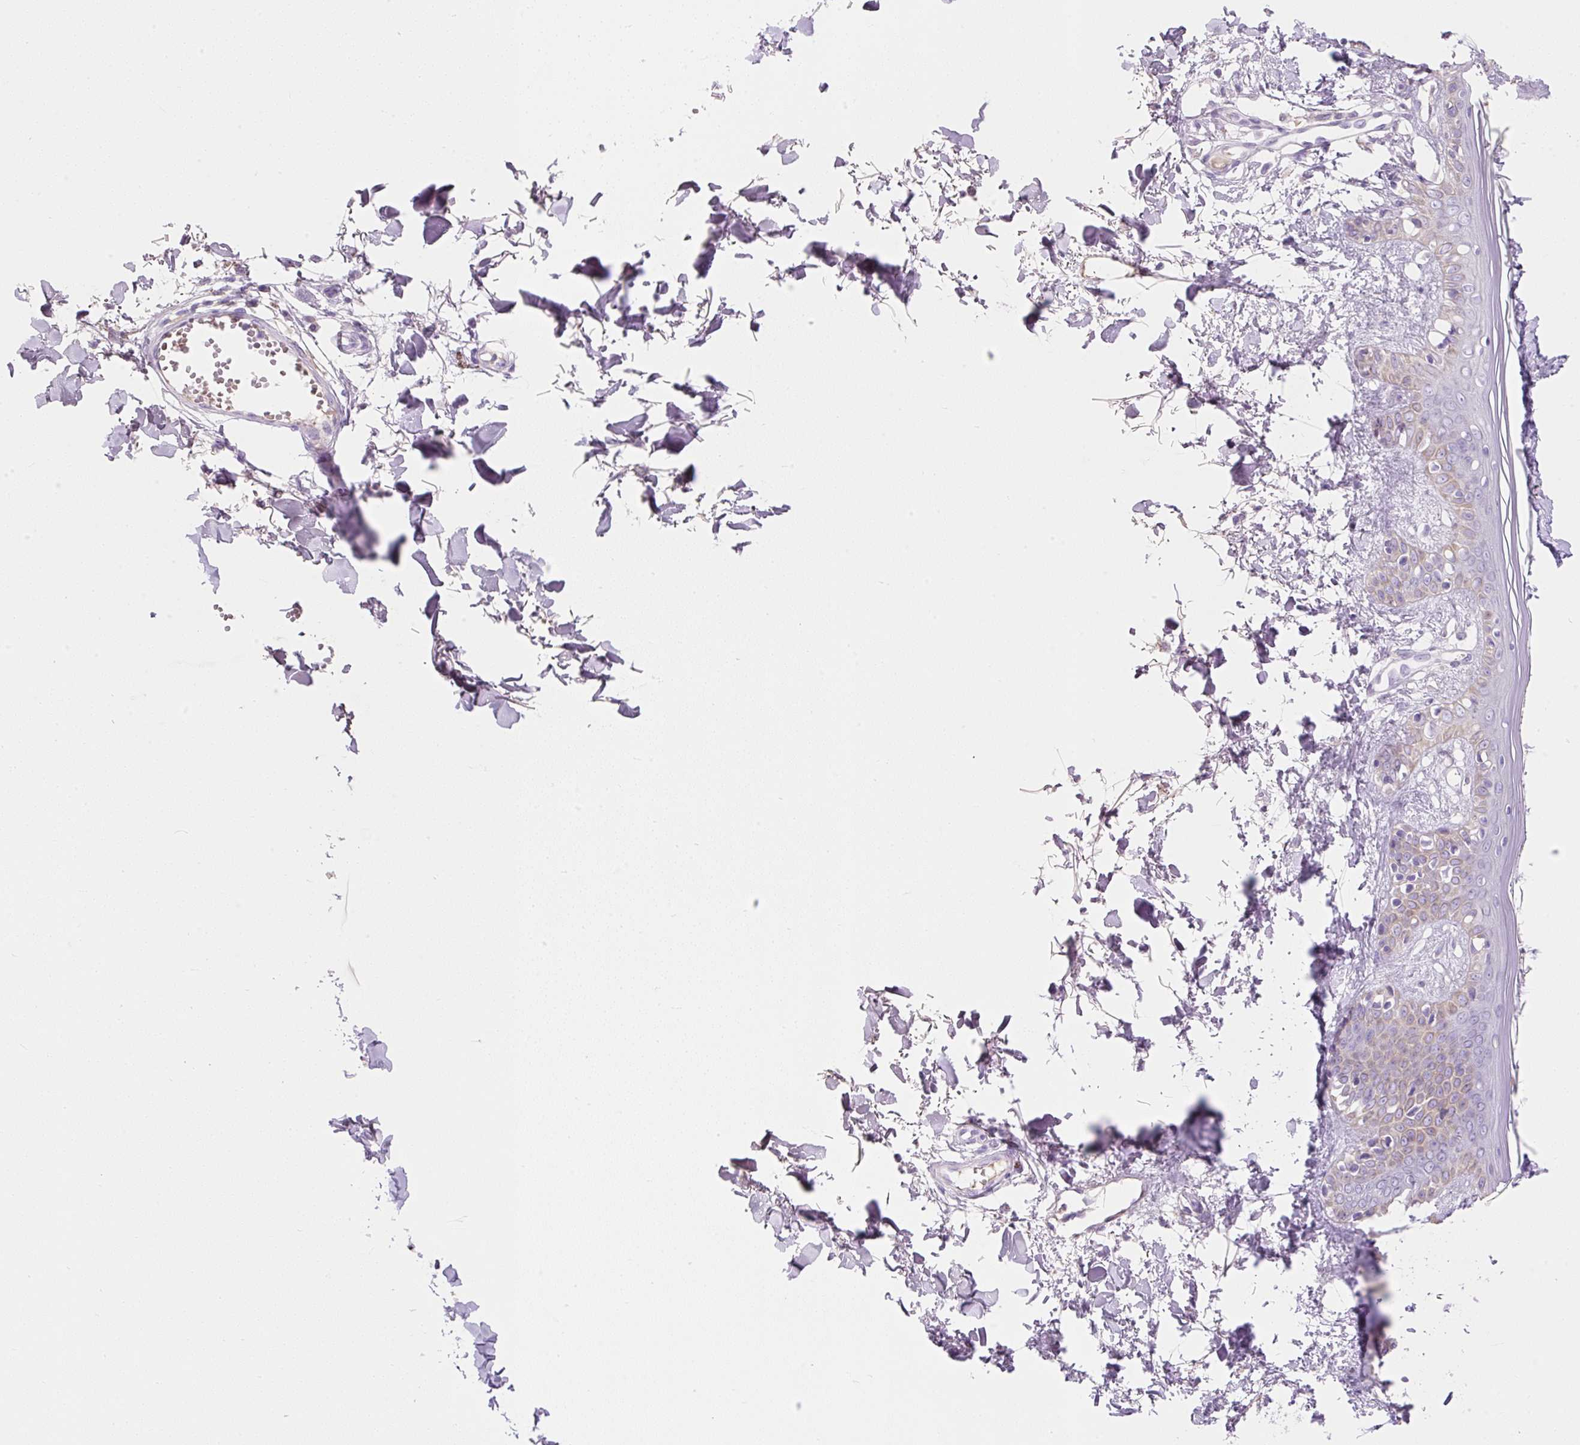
{"staining": {"intensity": "negative", "quantity": "none", "location": "none"}, "tissue": "skin", "cell_type": "Fibroblasts", "image_type": "normal", "snomed": [{"axis": "morphology", "description": "Normal tissue, NOS"}, {"axis": "topography", "description": "Skin"}], "caption": "Human skin stained for a protein using immunohistochemistry (IHC) shows no staining in fibroblasts.", "gene": "ZNF121", "patient": {"sex": "female", "age": 34}}